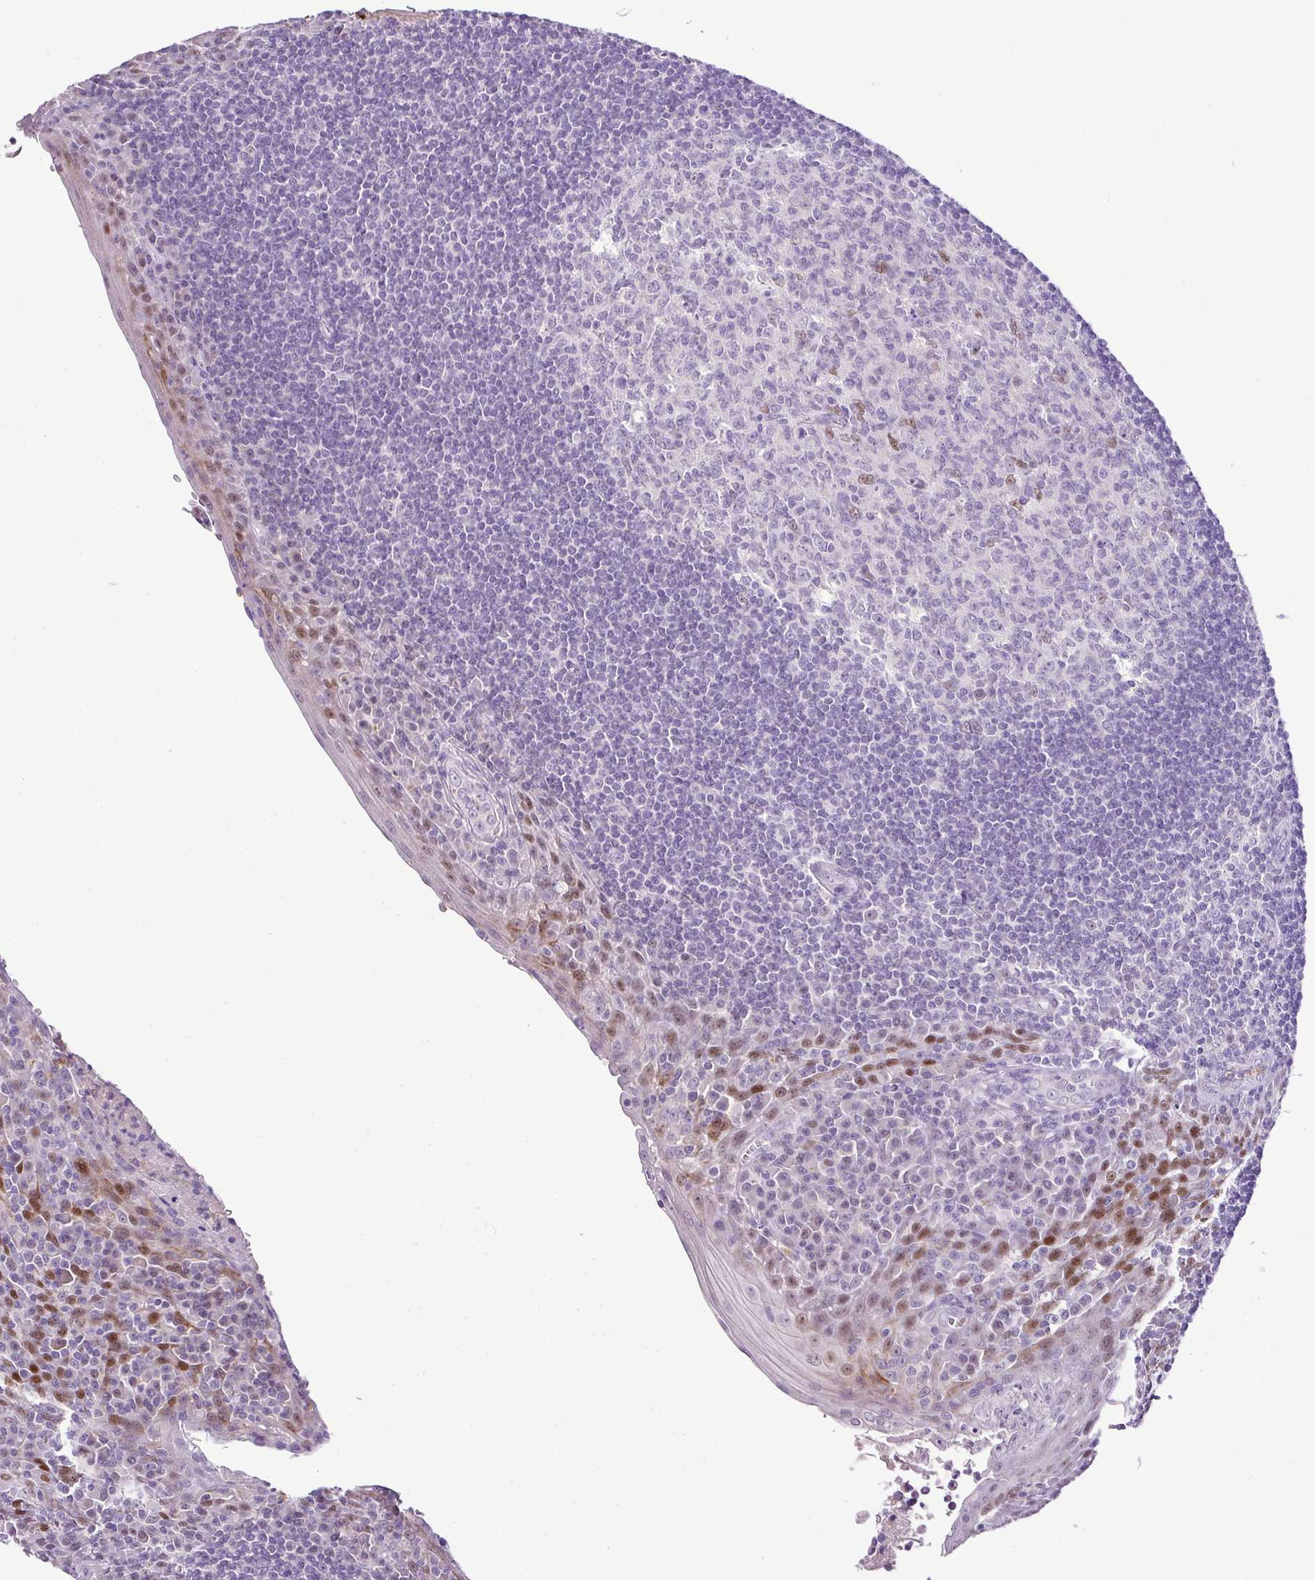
{"staining": {"intensity": "negative", "quantity": "none", "location": "none"}, "tissue": "tonsil", "cell_type": "Germinal center cells", "image_type": "normal", "snomed": [{"axis": "morphology", "description": "Normal tissue, NOS"}, {"axis": "topography", "description": "Tonsil"}], "caption": "Germinal center cells are negative for protein expression in benign human tonsil. Brightfield microscopy of immunohistochemistry stained with DAB (3,3'-diaminobenzidine) (brown) and hematoxylin (blue), captured at high magnification.", "gene": "ESR1", "patient": {"sex": "male", "age": 27}}